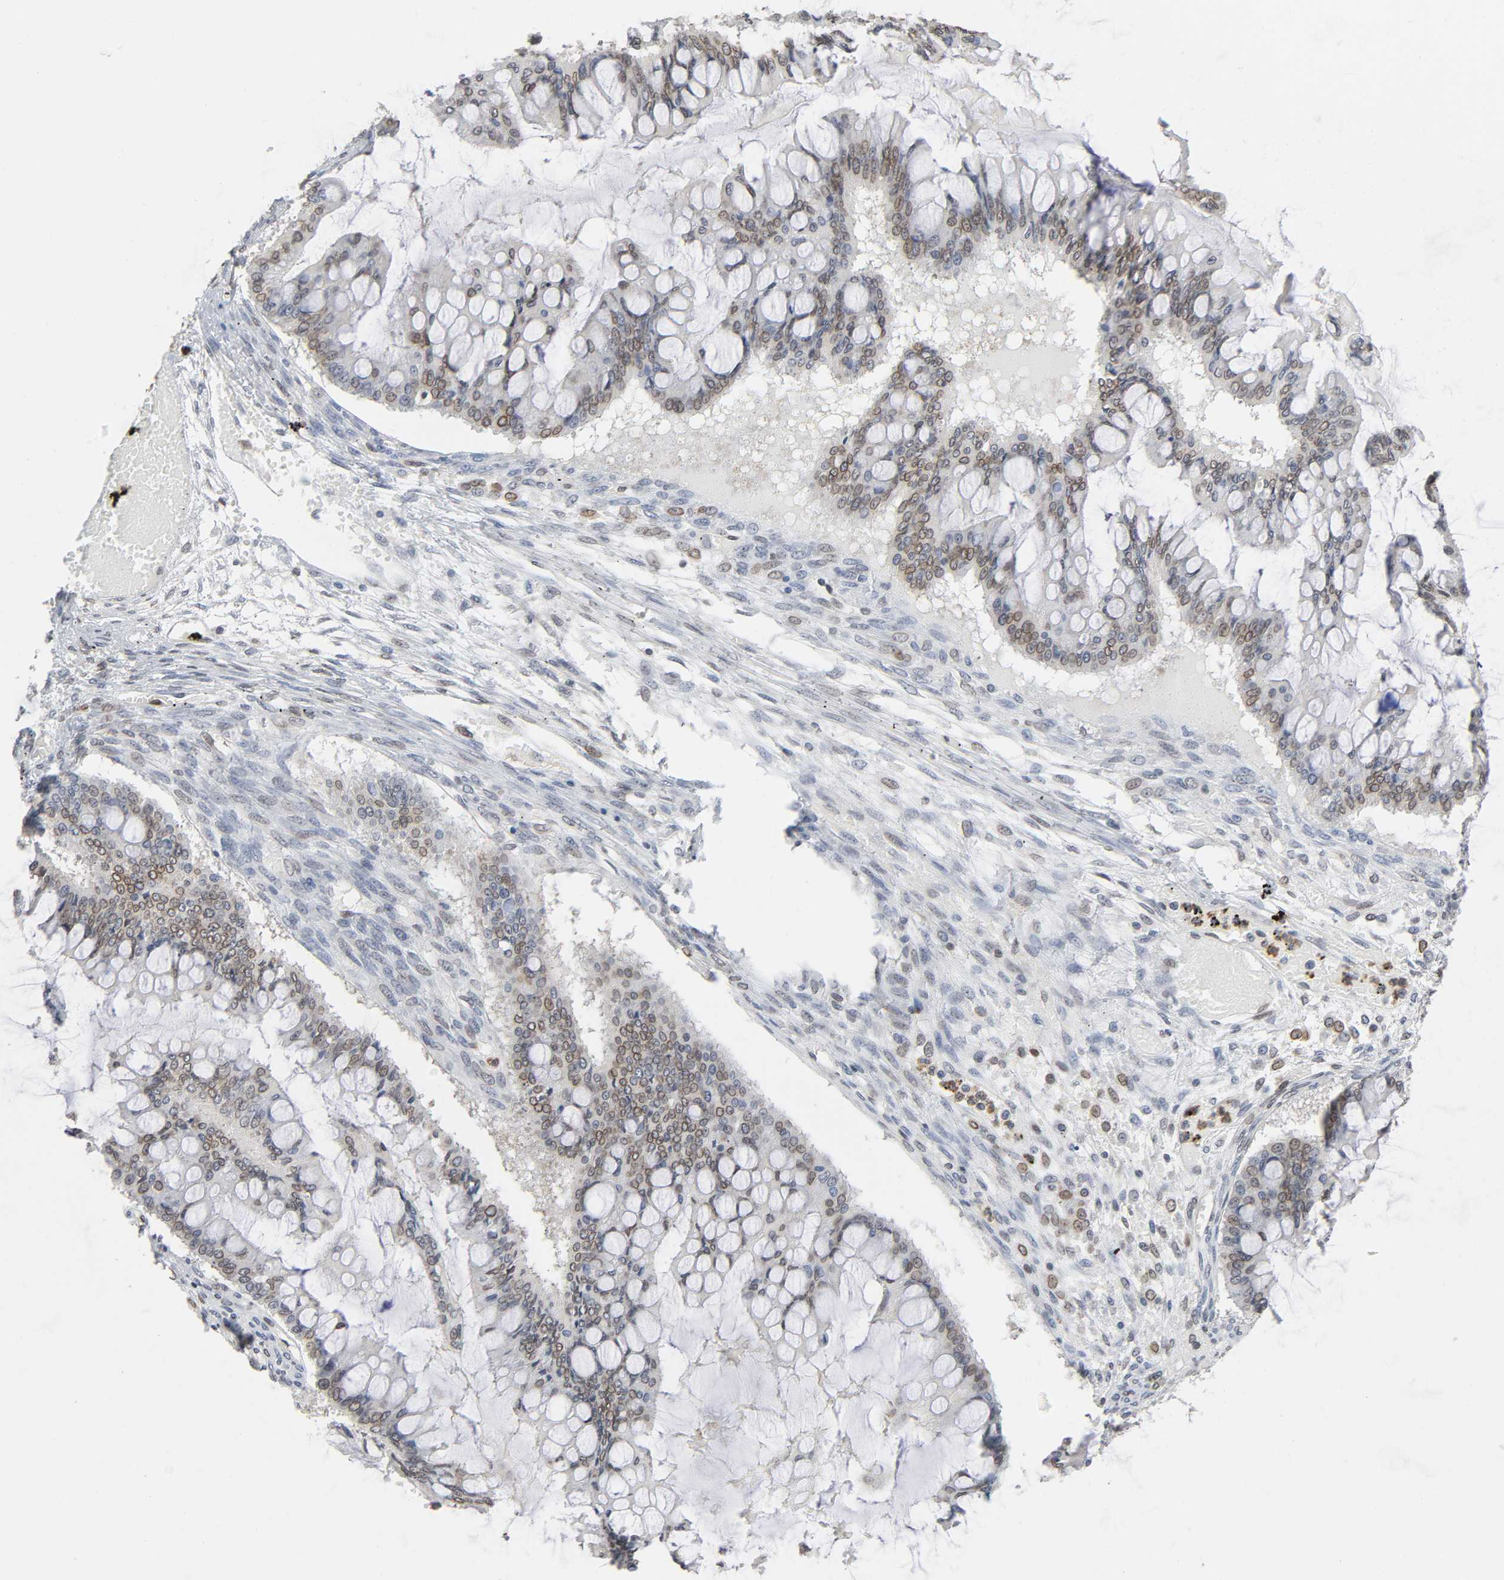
{"staining": {"intensity": "weak", "quantity": "25%-75%", "location": "nuclear"}, "tissue": "ovarian cancer", "cell_type": "Tumor cells", "image_type": "cancer", "snomed": [{"axis": "morphology", "description": "Cystadenocarcinoma, mucinous, NOS"}, {"axis": "topography", "description": "Ovary"}], "caption": "Ovarian mucinous cystadenocarcinoma stained with a protein marker displays weak staining in tumor cells.", "gene": "SUMO1", "patient": {"sex": "female", "age": 73}}